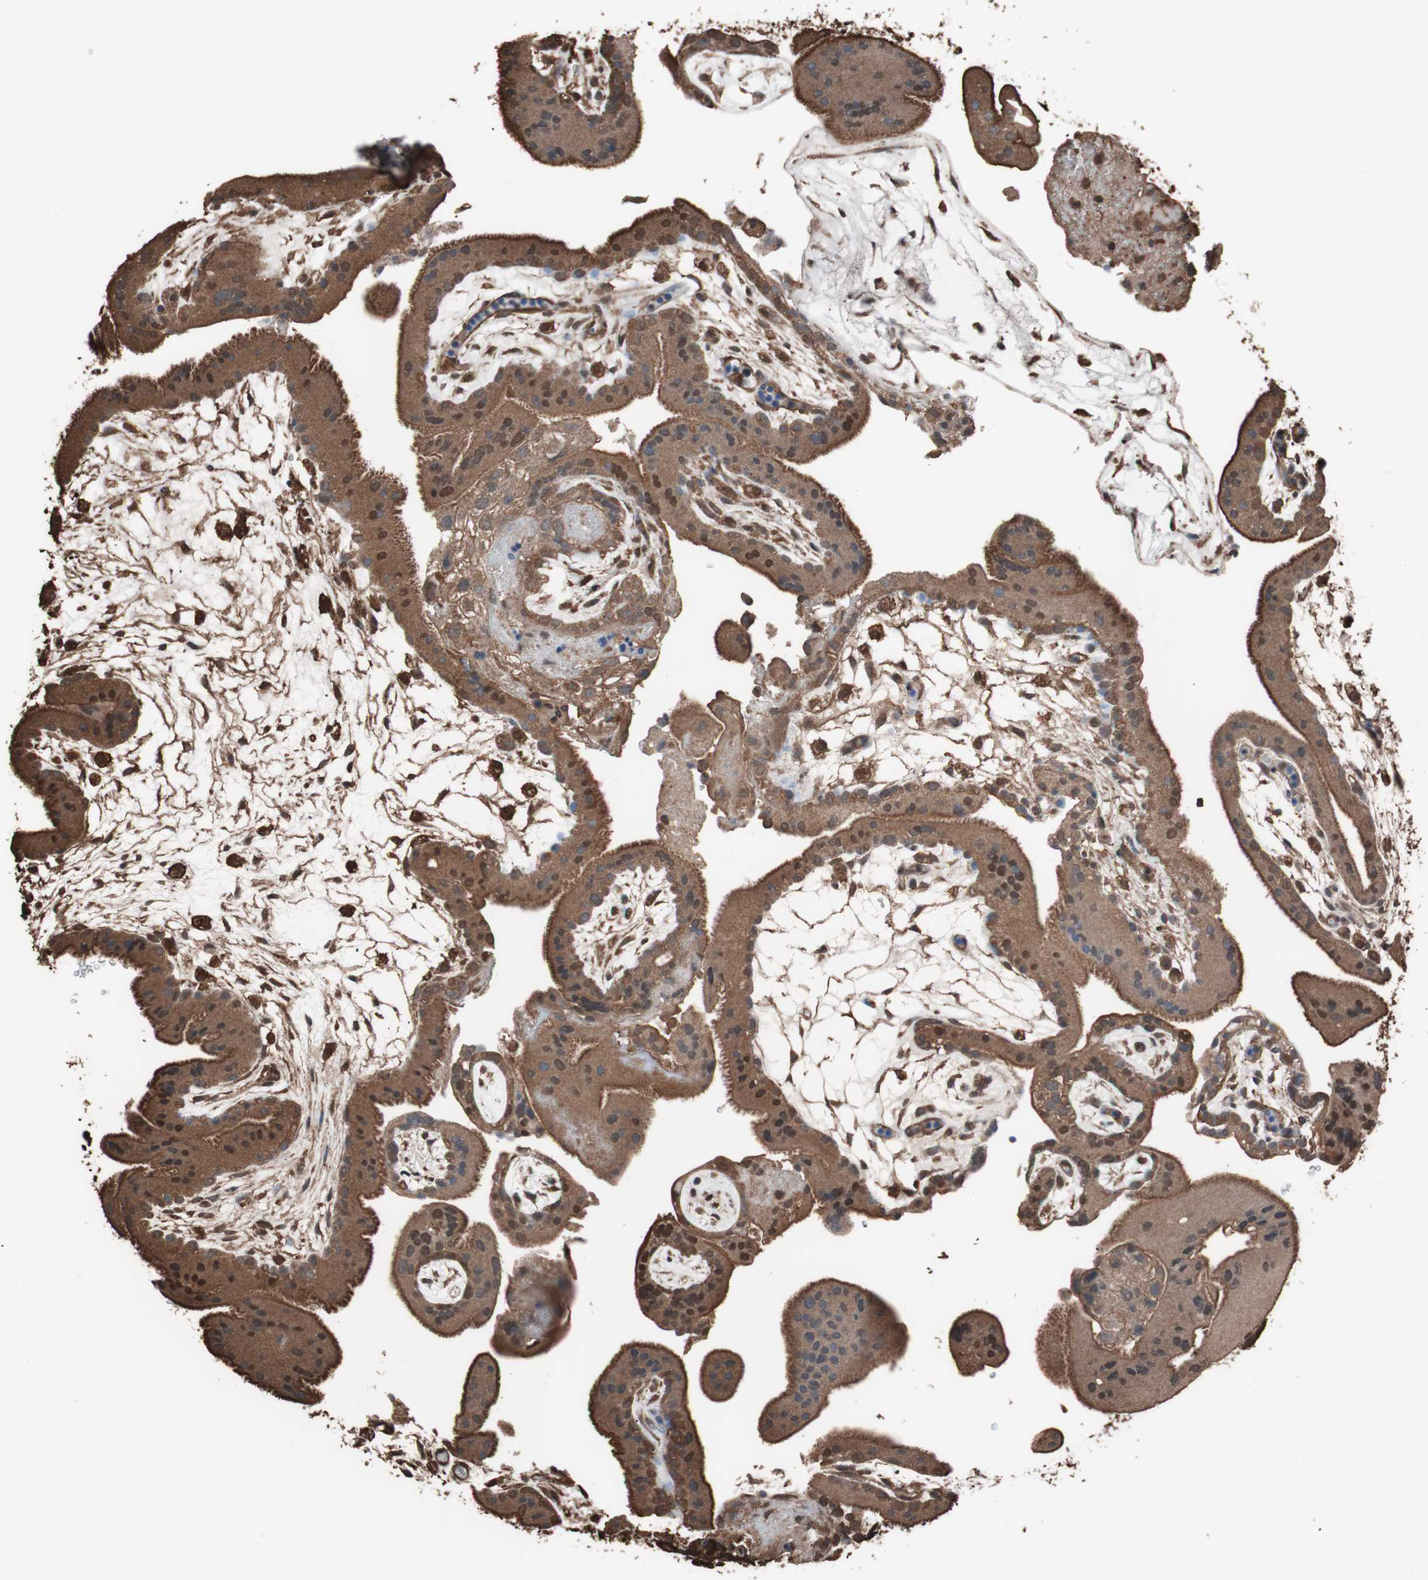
{"staining": {"intensity": "strong", "quantity": ">75%", "location": "cytoplasmic/membranous"}, "tissue": "placenta", "cell_type": "Trophoblastic cells", "image_type": "normal", "snomed": [{"axis": "morphology", "description": "Normal tissue, NOS"}, {"axis": "topography", "description": "Placenta"}], "caption": "The image displays staining of unremarkable placenta, revealing strong cytoplasmic/membranous protein positivity (brown color) within trophoblastic cells.", "gene": "CALM2", "patient": {"sex": "female", "age": 19}}